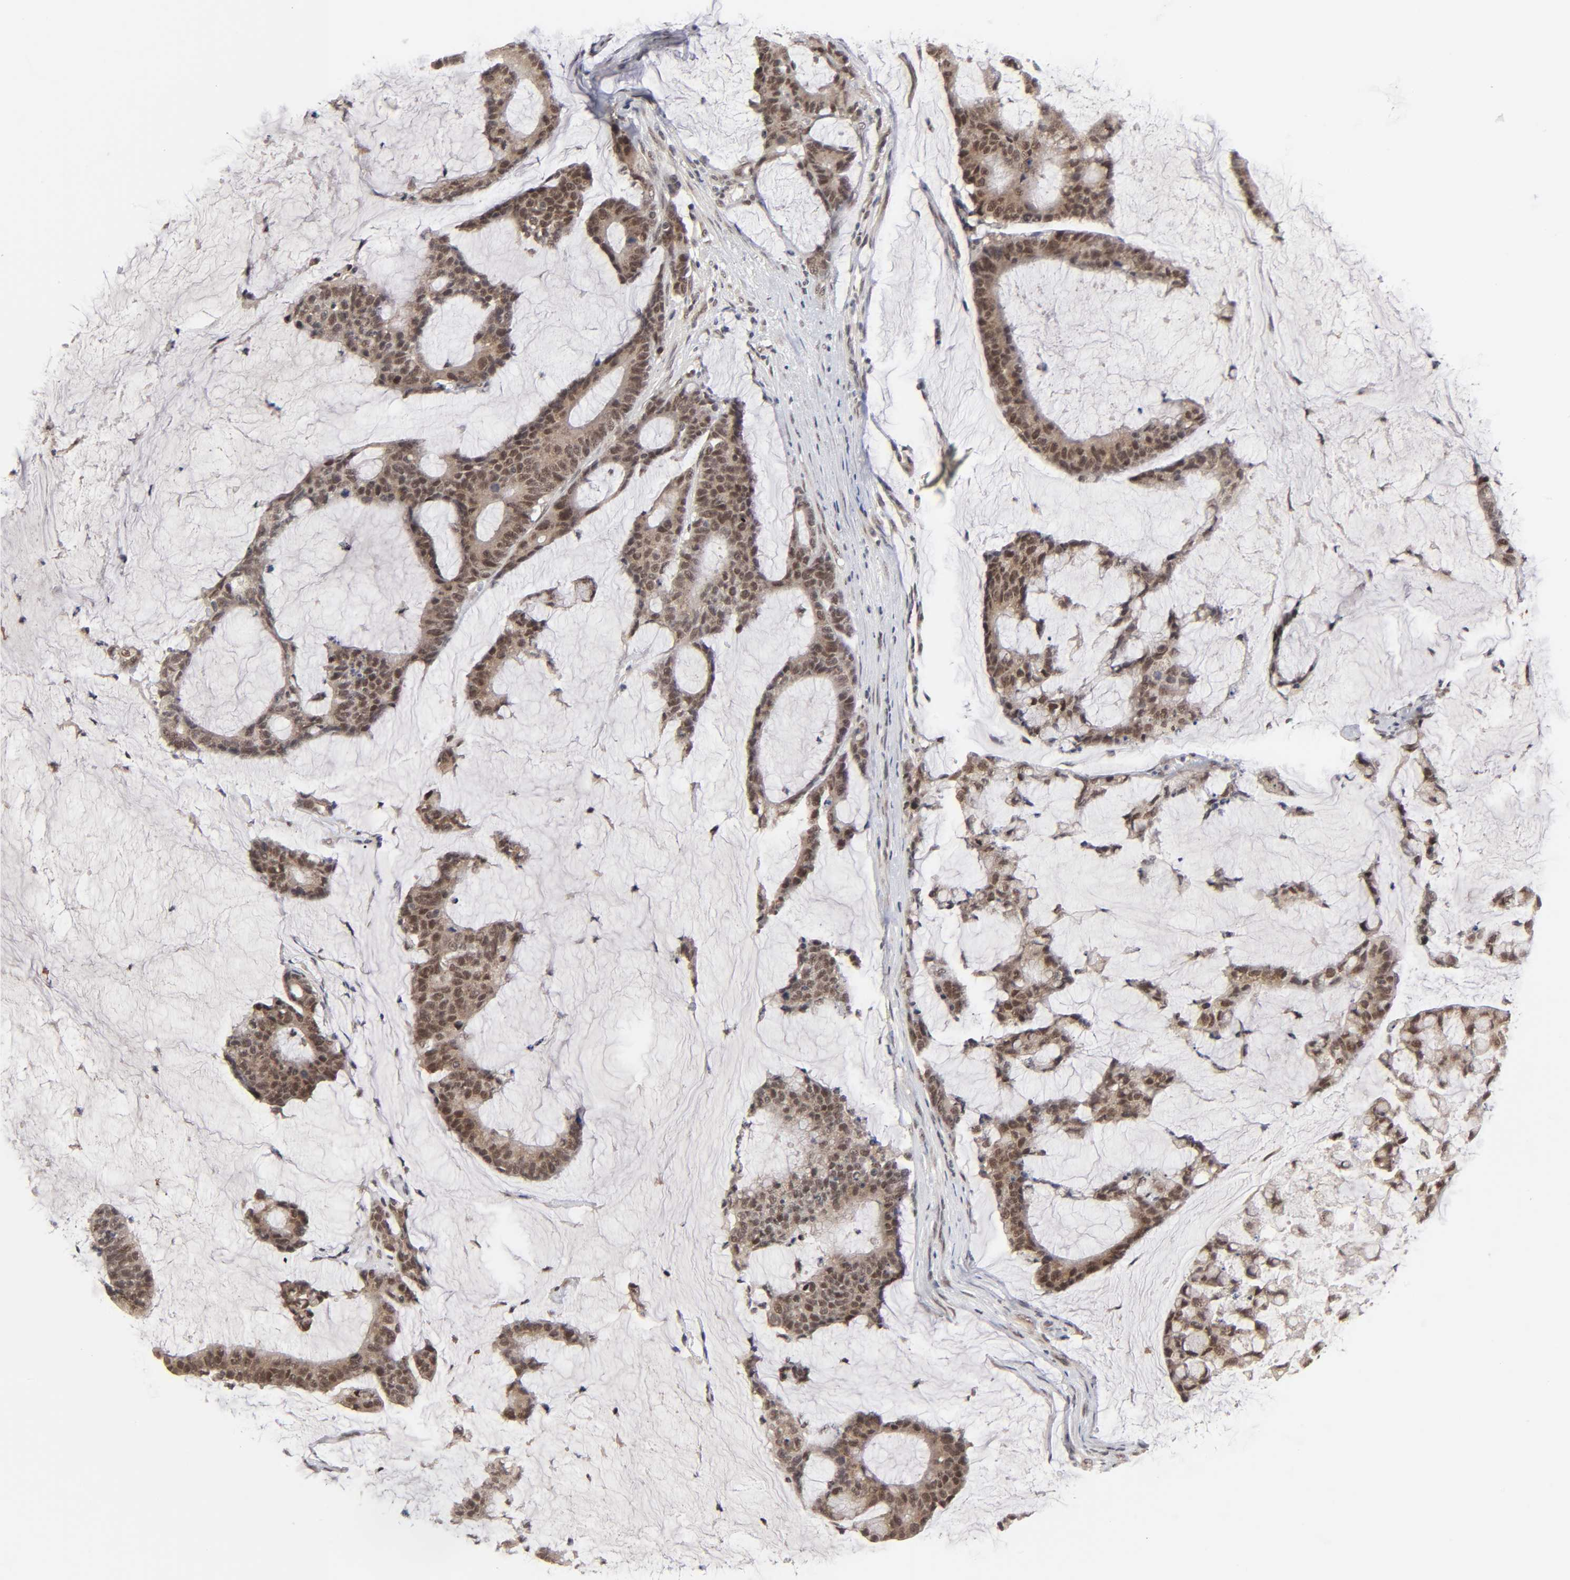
{"staining": {"intensity": "strong", "quantity": ">75%", "location": "cytoplasmic/membranous,nuclear"}, "tissue": "colorectal cancer", "cell_type": "Tumor cells", "image_type": "cancer", "snomed": [{"axis": "morphology", "description": "Adenocarcinoma, NOS"}, {"axis": "topography", "description": "Colon"}], "caption": "Colorectal cancer was stained to show a protein in brown. There is high levels of strong cytoplasmic/membranous and nuclear expression in about >75% of tumor cells.", "gene": "EP300", "patient": {"sex": "female", "age": 84}}